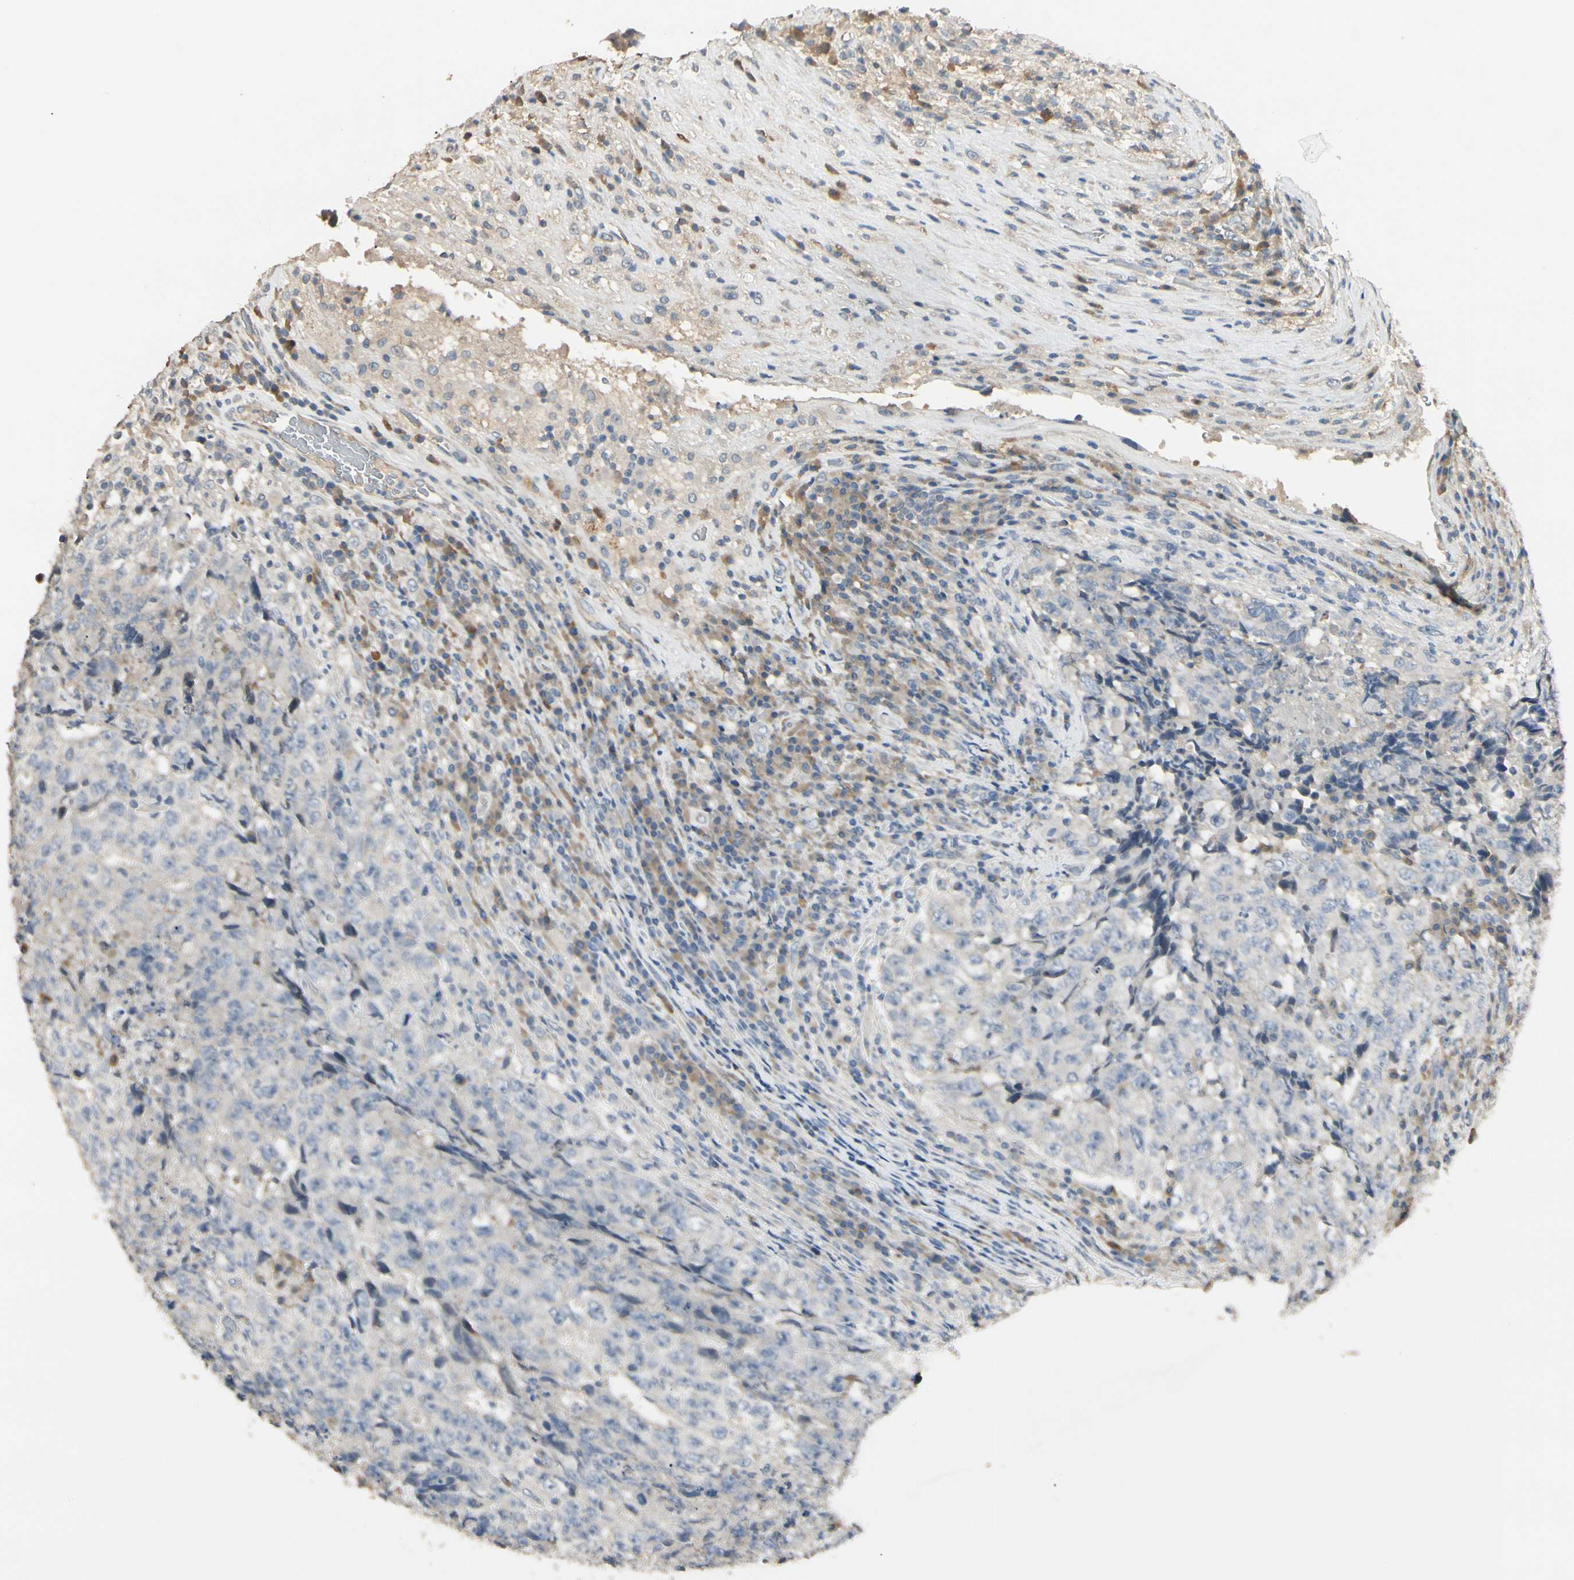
{"staining": {"intensity": "negative", "quantity": "none", "location": "none"}, "tissue": "testis cancer", "cell_type": "Tumor cells", "image_type": "cancer", "snomed": [{"axis": "morphology", "description": "Necrosis, NOS"}, {"axis": "morphology", "description": "Carcinoma, Embryonal, NOS"}, {"axis": "topography", "description": "Testis"}], "caption": "This is an immunohistochemistry histopathology image of testis embryonal carcinoma. There is no positivity in tumor cells.", "gene": "GNE", "patient": {"sex": "male", "age": 19}}